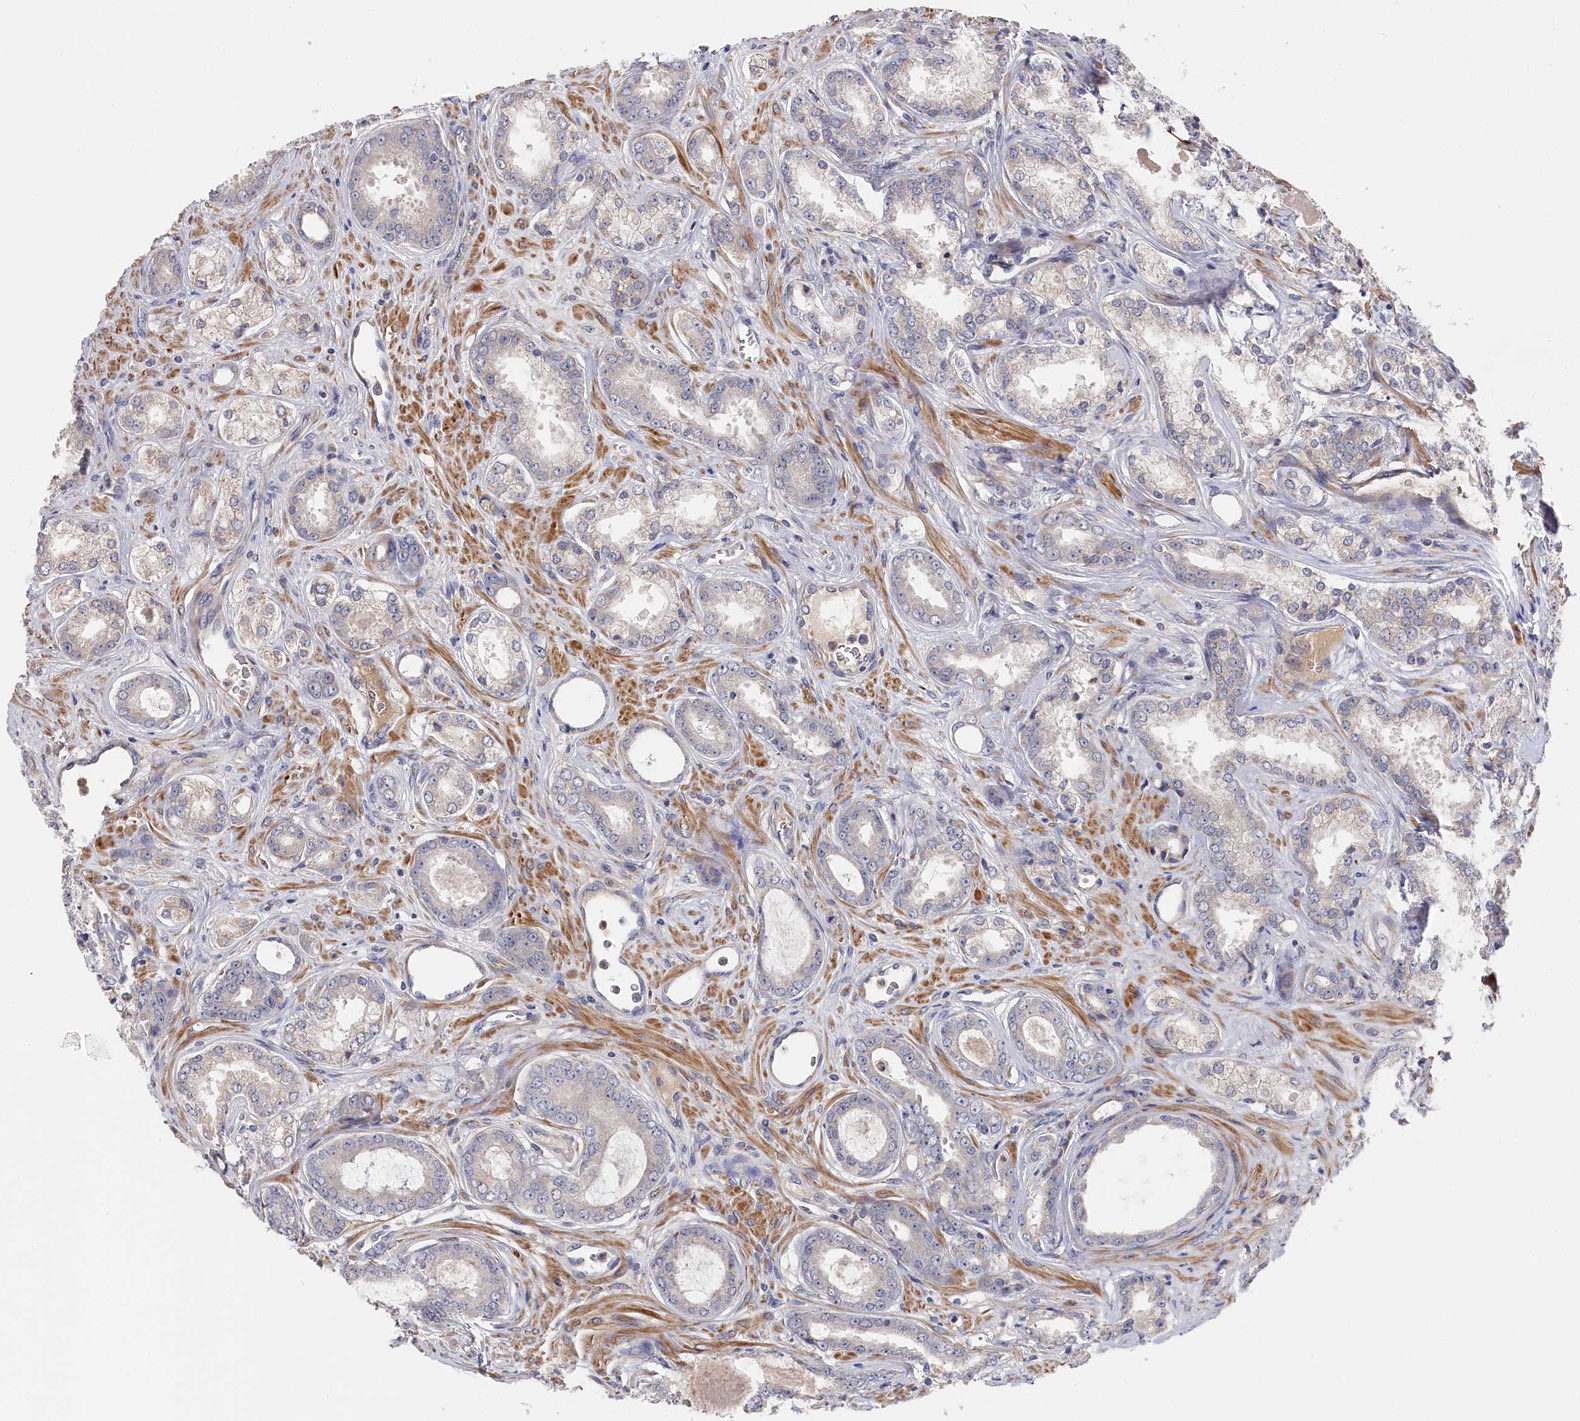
{"staining": {"intensity": "negative", "quantity": "none", "location": "none"}, "tissue": "prostate cancer", "cell_type": "Tumor cells", "image_type": "cancer", "snomed": [{"axis": "morphology", "description": "Adenocarcinoma, Low grade"}, {"axis": "topography", "description": "Prostate"}], "caption": "High power microscopy micrograph of an immunohistochemistry (IHC) histopathology image of prostate adenocarcinoma (low-grade), revealing no significant positivity in tumor cells.", "gene": "CYB5D2", "patient": {"sex": "male", "age": 68}}